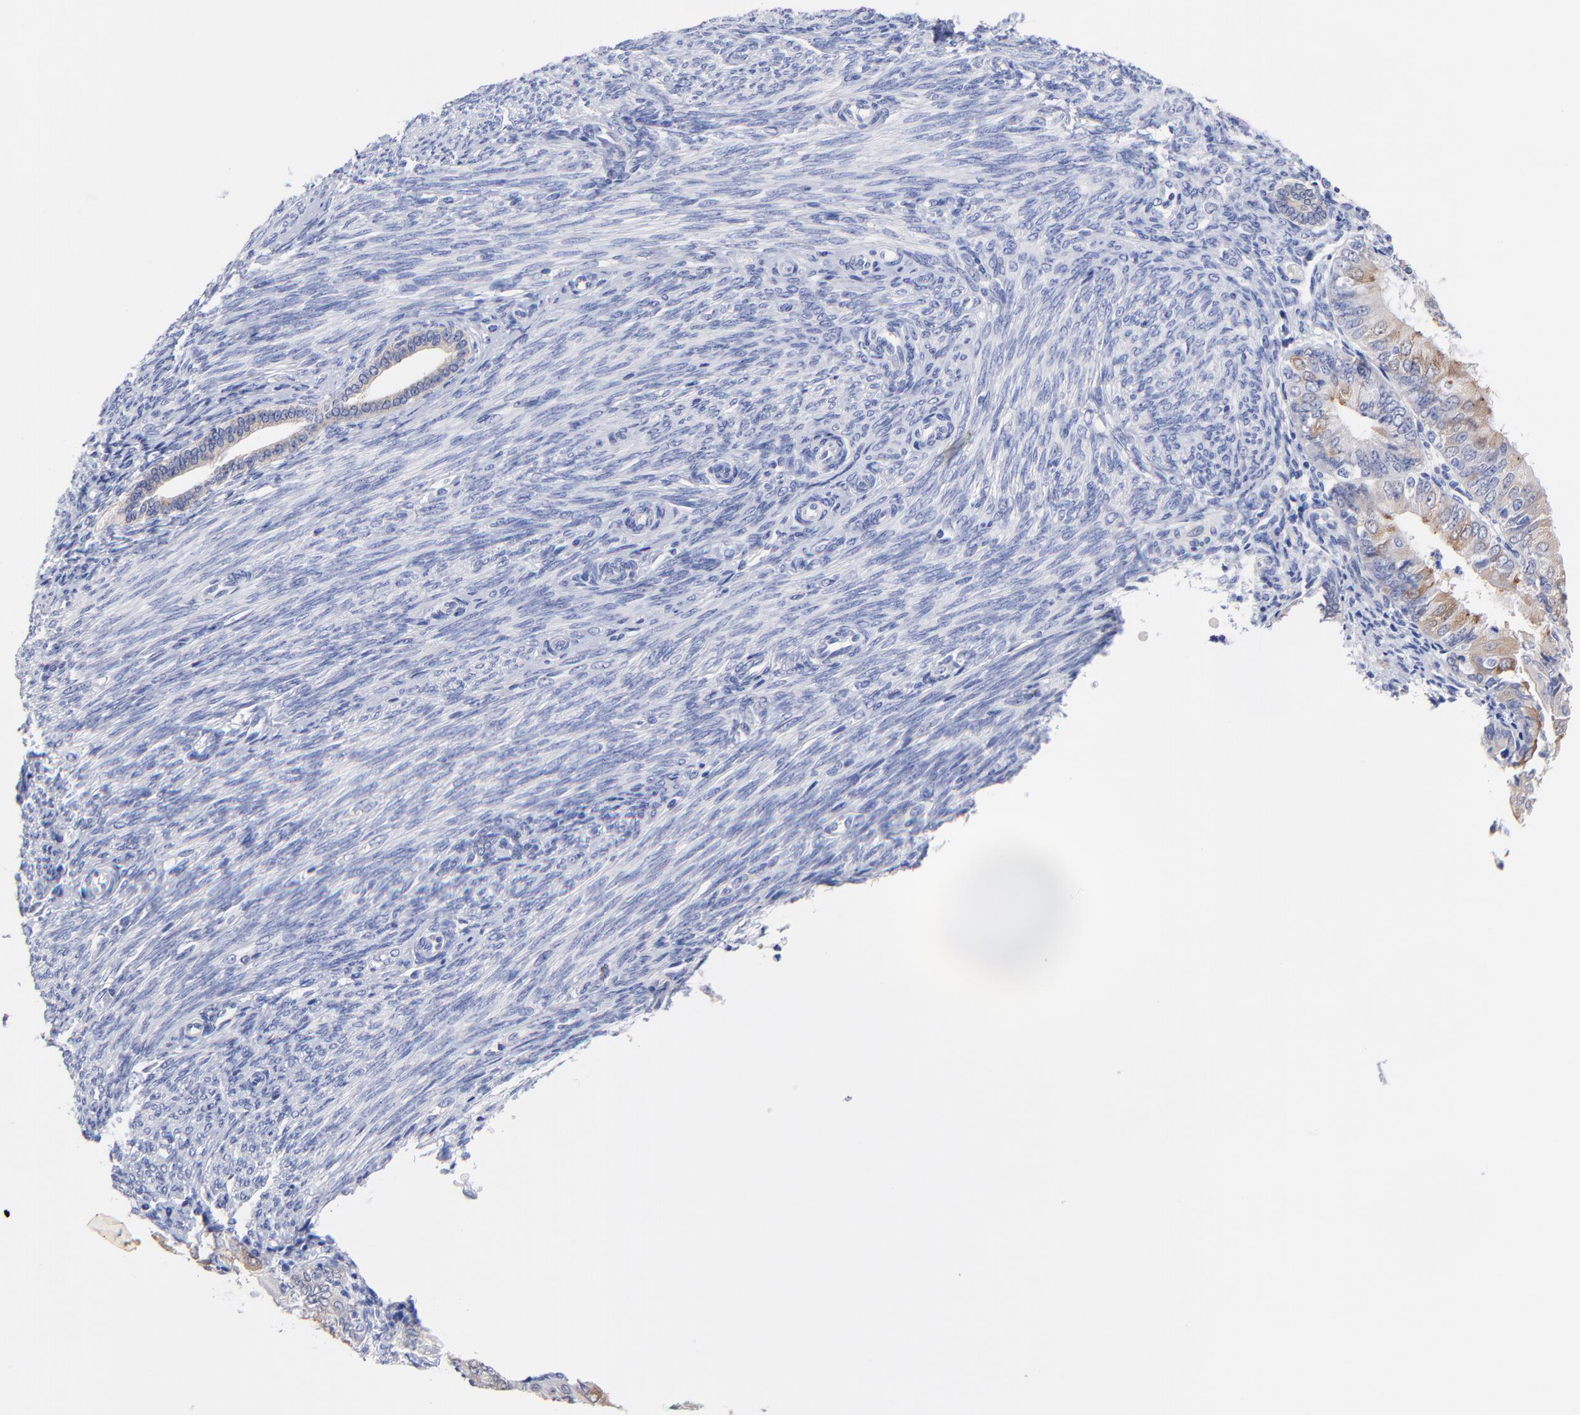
{"staining": {"intensity": "moderate", "quantity": "<25%", "location": "cytoplasmic/membranous"}, "tissue": "endometrial cancer", "cell_type": "Tumor cells", "image_type": "cancer", "snomed": [{"axis": "morphology", "description": "Adenocarcinoma, NOS"}, {"axis": "topography", "description": "Endometrium"}], "caption": "The immunohistochemical stain shows moderate cytoplasmic/membranous positivity in tumor cells of adenocarcinoma (endometrial) tissue.", "gene": "CFAP57", "patient": {"sex": "female", "age": 79}}